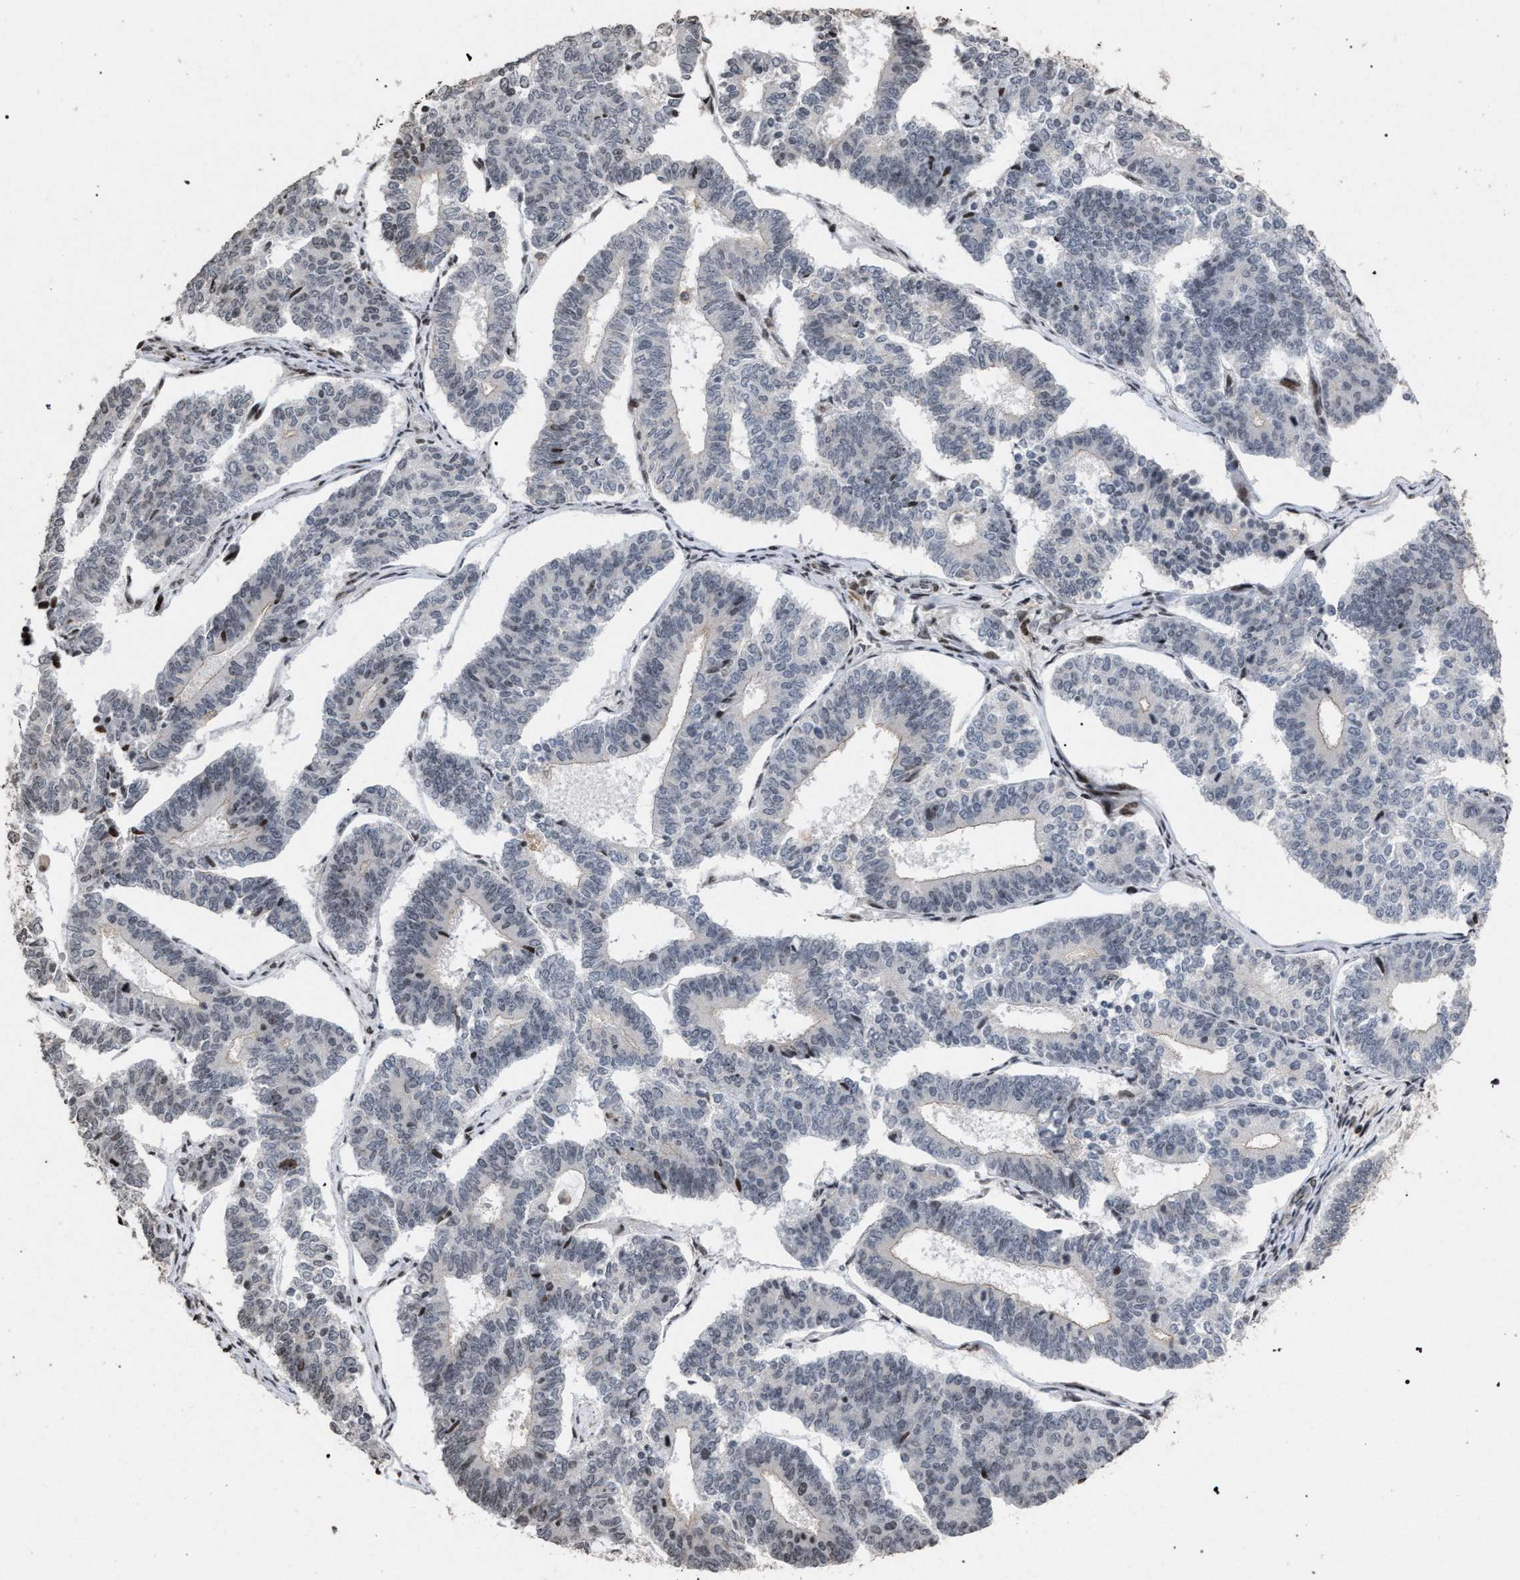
{"staining": {"intensity": "negative", "quantity": "none", "location": "none"}, "tissue": "endometrial cancer", "cell_type": "Tumor cells", "image_type": "cancer", "snomed": [{"axis": "morphology", "description": "Adenocarcinoma, NOS"}, {"axis": "topography", "description": "Endometrium"}], "caption": "Immunohistochemistry (IHC) micrograph of neoplastic tissue: human endometrial cancer stained with DAB exhibits no significant protein positivity in tumor cells. (DAB IHC visualized using brightfield microscopy, high magnification).", "gene": "FOXD3", "patient": {"sex": "female", "age": 70}}